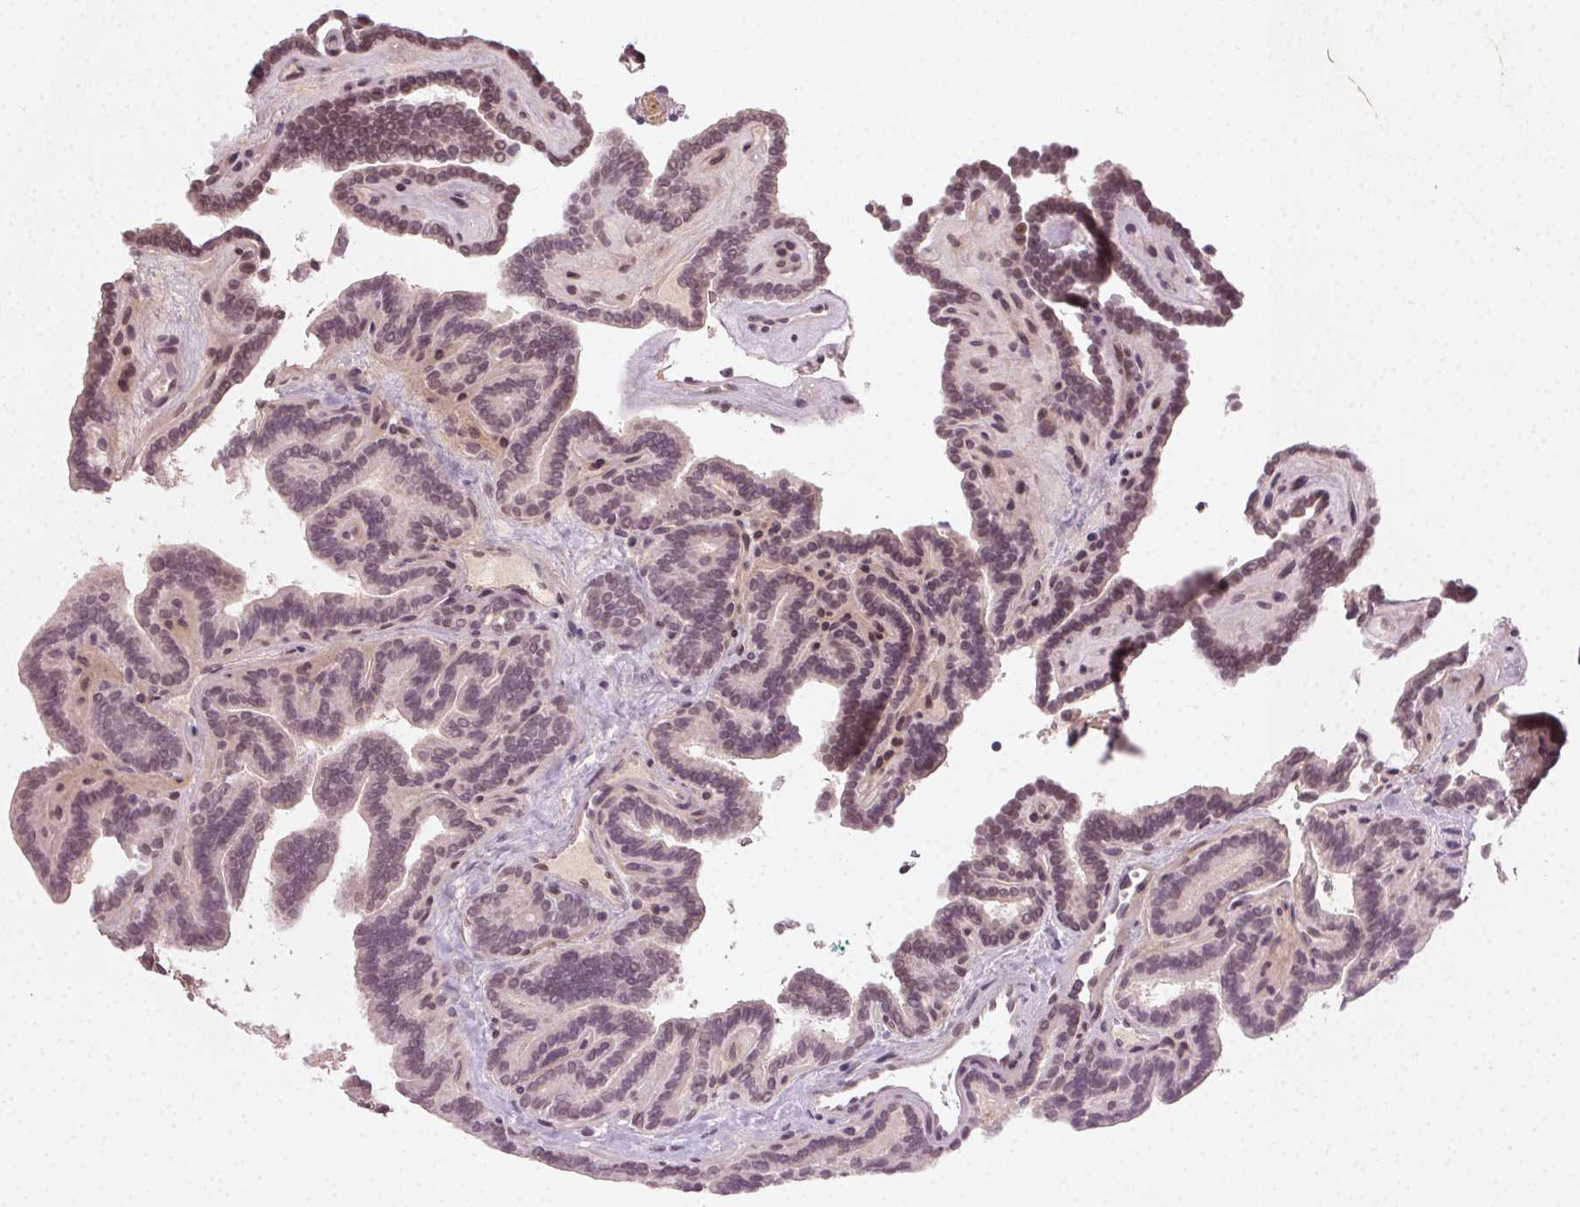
{"staining": {"intensity": "weak", "quantity": ">75%", "location": "nuclear"}, "tissue": "thyroid cancer", "cell_type": "Tumor cells", "image_type": "cancer", "snomed": [{"axis": "morphology", "description": "Papillary adenocarcinoma, NOS"}, {"axis": "topography", "description": "Thyroid gland"}], "caption": "Immunohistochemistry histopathology image of thyroid papillary adenocarcinoma stained for a protein (brown), which shows low levels of weak nuclear staining in approximately >75% of tumor cells.", "gene": "TUB", "patient": {"sex": "female", "age": 21}}